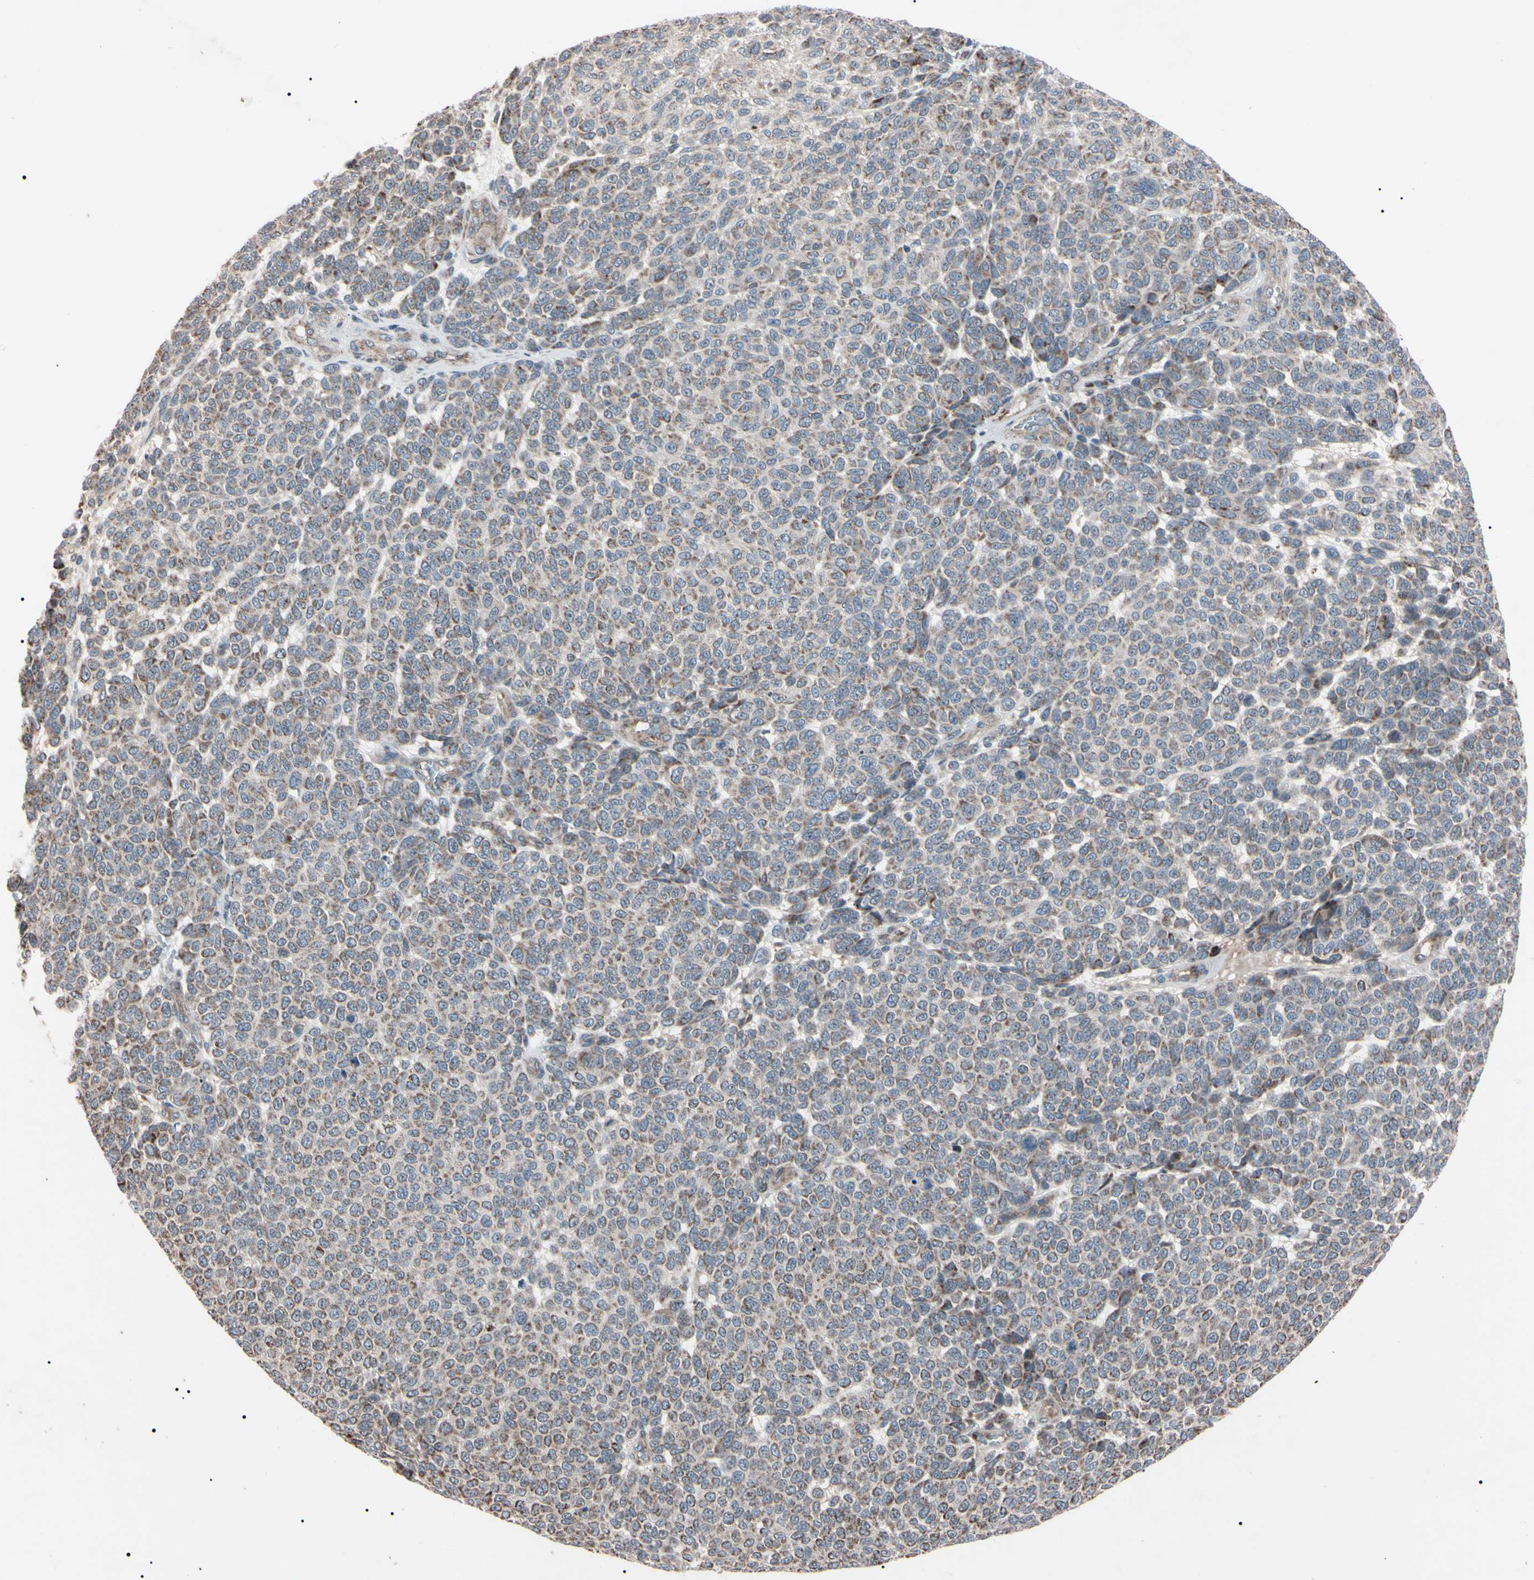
{"staining": {"intensity": "negative", "quantity": "none", "location": "none"}, "tissue": "melanoma", "cell_type": "Tumor cells", "image_type": "cancer", "snomed": [{"axis": "morphology", "description": "Malignant melanoma, NOS"}, {"axis": "topography", "description": "Skin"}], "caption": "This is an immunohistochemistry (IHC) micrograph of melanoma. There is no staining in tumor cells.", "gene": "TNFRSF1A", "patient": {"sex": "male", "age": 59}}